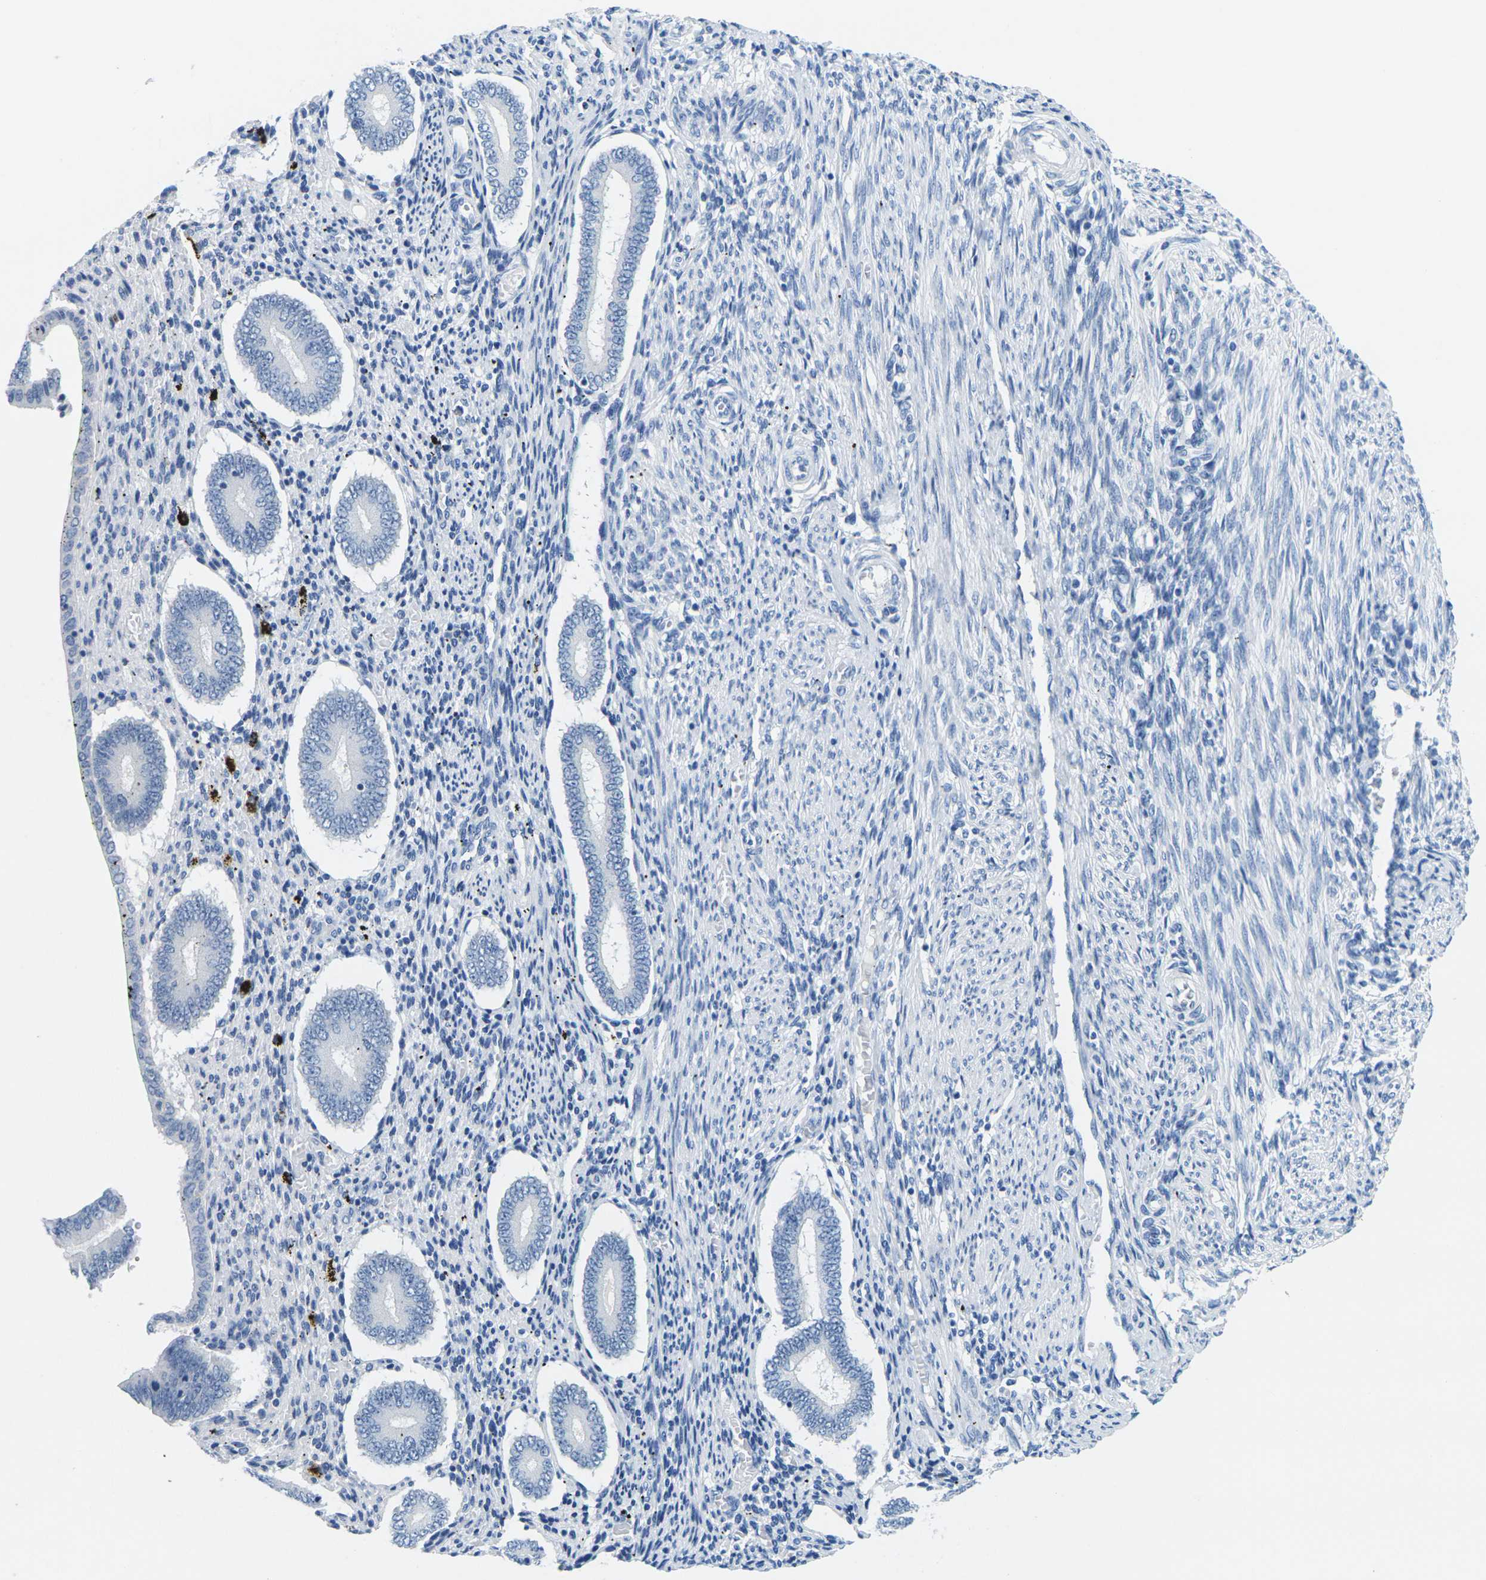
{"staining": {"intensity": "negative", "quantity": "none", "location": "none"}, "tissue": "endometrium", "cell_type": "Cells in endometrial stroma", "image_type": "normal", "snomed": [{"axis": "morphology", "description": "Normal tissue, NOS"}, {"axis": "topography", "description": "Endometrium"}], "caption": "High magnification brightfield microscopy of unremarkable endometrium stained with DAB (3,3'-diaminobenzidine) (brown) and counterstained with hematoxylin (blue): cells in endometrial stroma show no significant expression.", "gene": "FAM3D", "patient": {"sex": "female", "age": 42}}